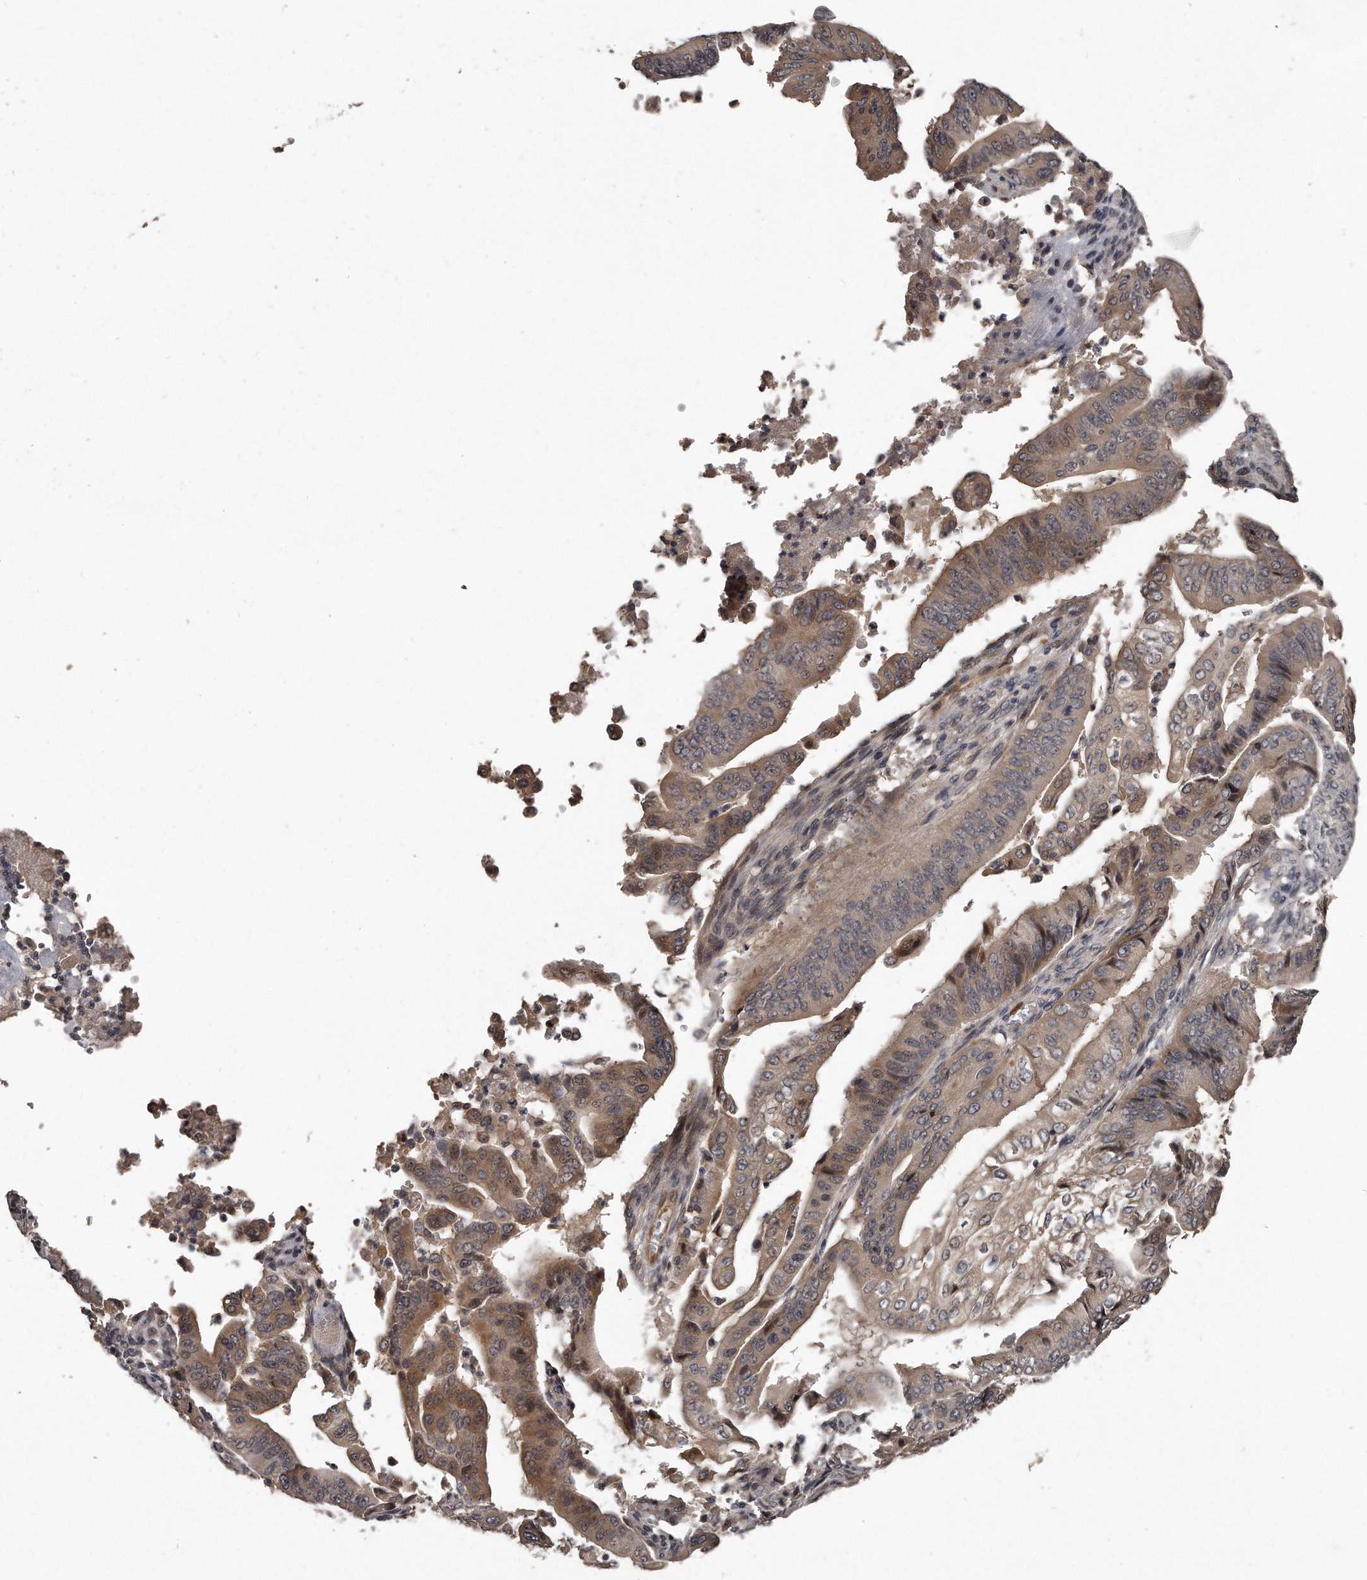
{"staining": {"intensity": "moderate", "quantity": "<25%", "location": "cytoplasmic/membranous"}, "tissue": "pancreatic cancer", "cell_type": "Tumor cells", "image_type": "cancer", "snomed": [{"axis": "morphology", "description": "Adenocarcinoma, NOS"}, {"axis": "topography", "description": "Pancreas"}], "caption": "Adenocarcinoma (pancreatic) stained for a protein (brown) exhibits moderate cytoplasmic/membranous positive positivity in about <25% of tumor cells.", "gene": "GRB10", "patient": {"sex": "female", "age": 77}}